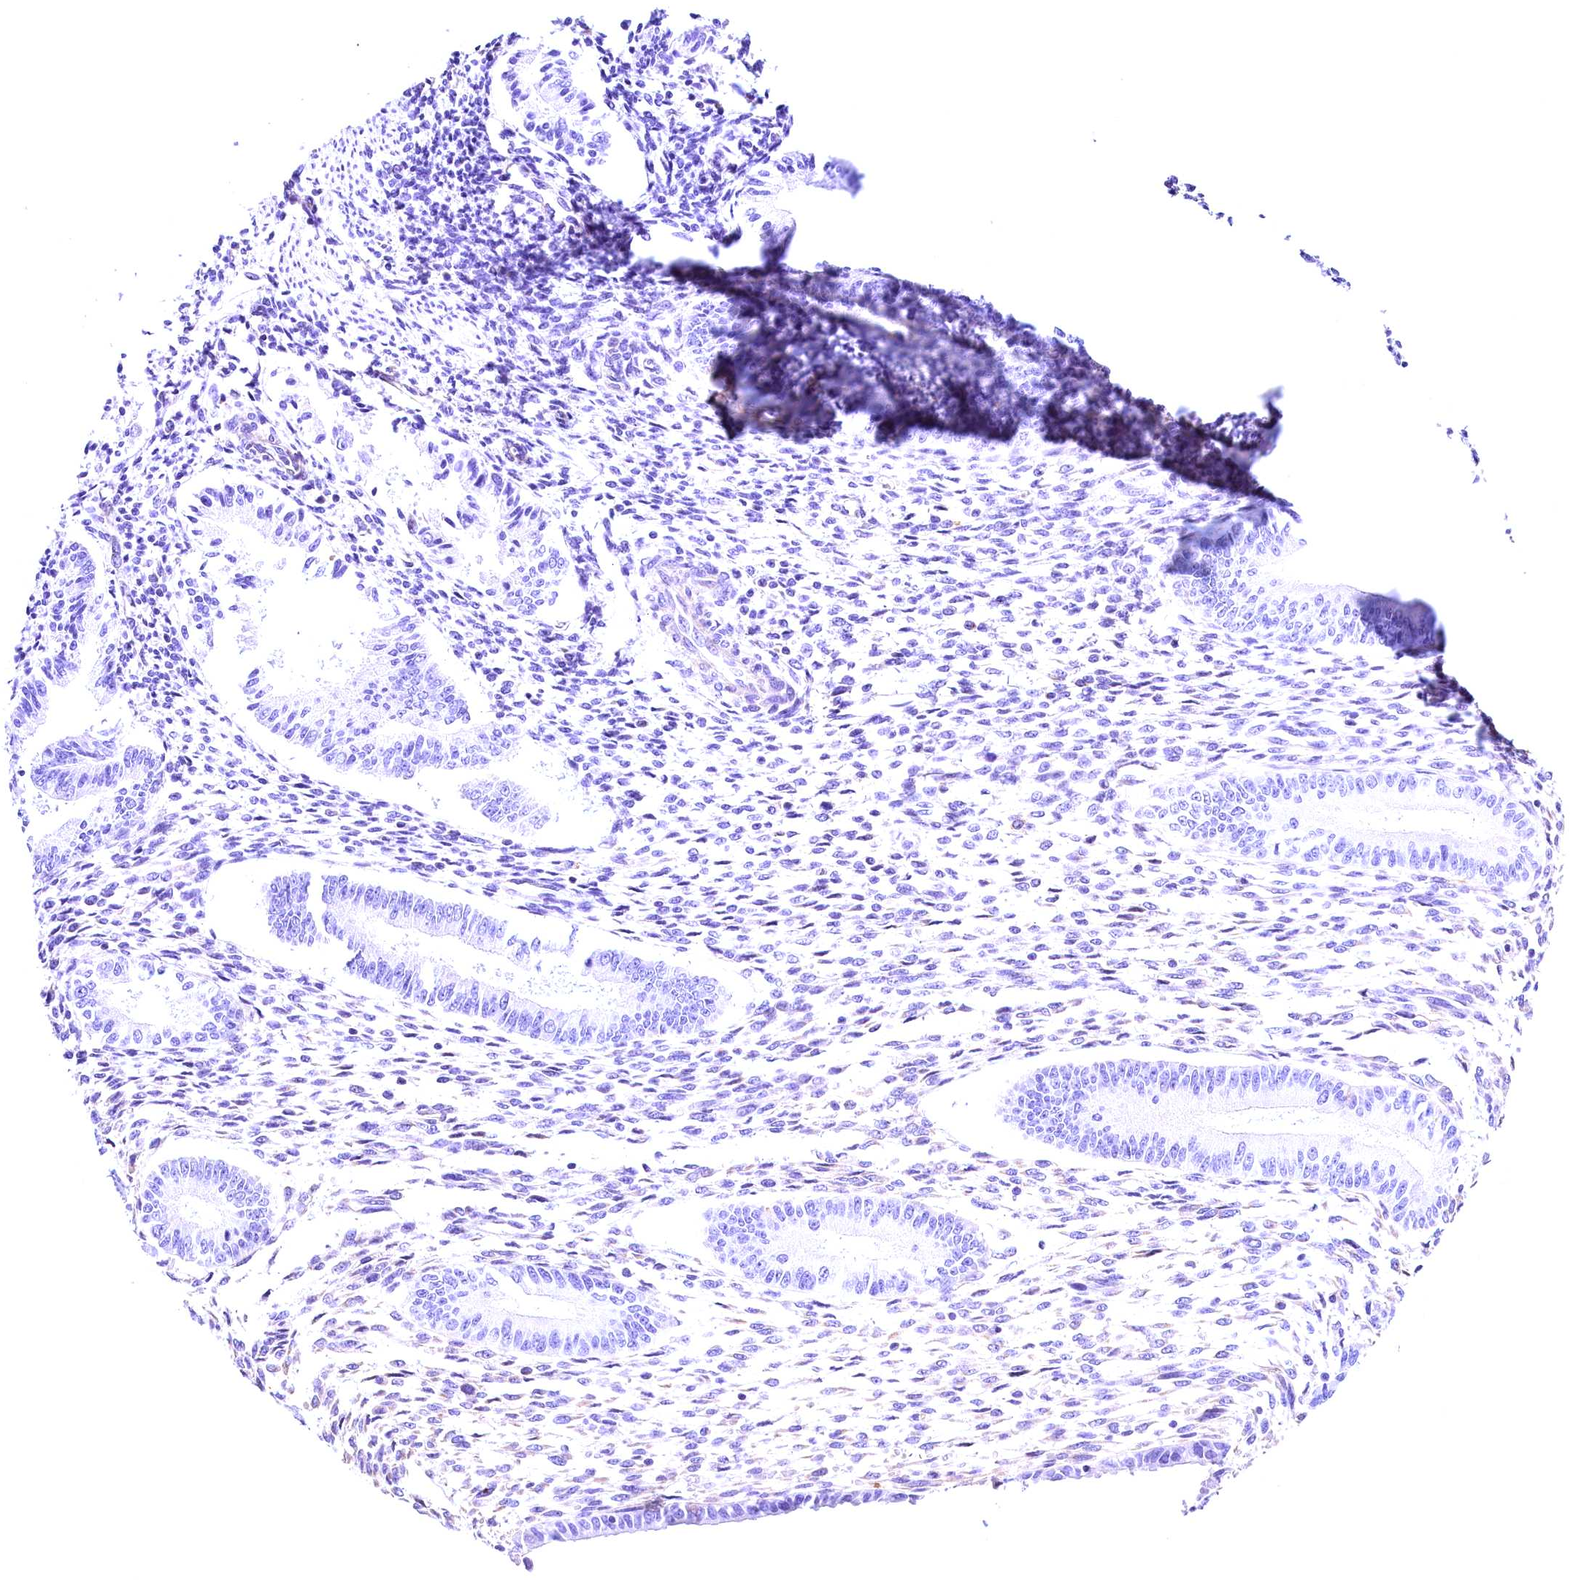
{"staining": {"intensity": "weak", "quantity": "<25%", "location": "cytoplasmic/membranous"}, "tissue": "endometrium", "cell_type": "Cells in endometrial stroma", "image_type": "normal", "snomed": [{"axis": "morphology", "description": "Normal tissue, NOS"}, {"axis": "topography", "description": "Uterus"}, {"axis": "topography", "description": "Endometrium"}], "caption": "An immunohistochemistry (IHC) micrograph of unremarkable endometrium is shown. There is no staining in cells in endometrial stroma of endometrium. The staining was performed using DAB to visualize the protein expression in brown, while the nuclei were stained in blue with hematoxylin (Magnification: 20x).", "gene": "ACAA2", "patient": {"sex": "female", "age": 48}}